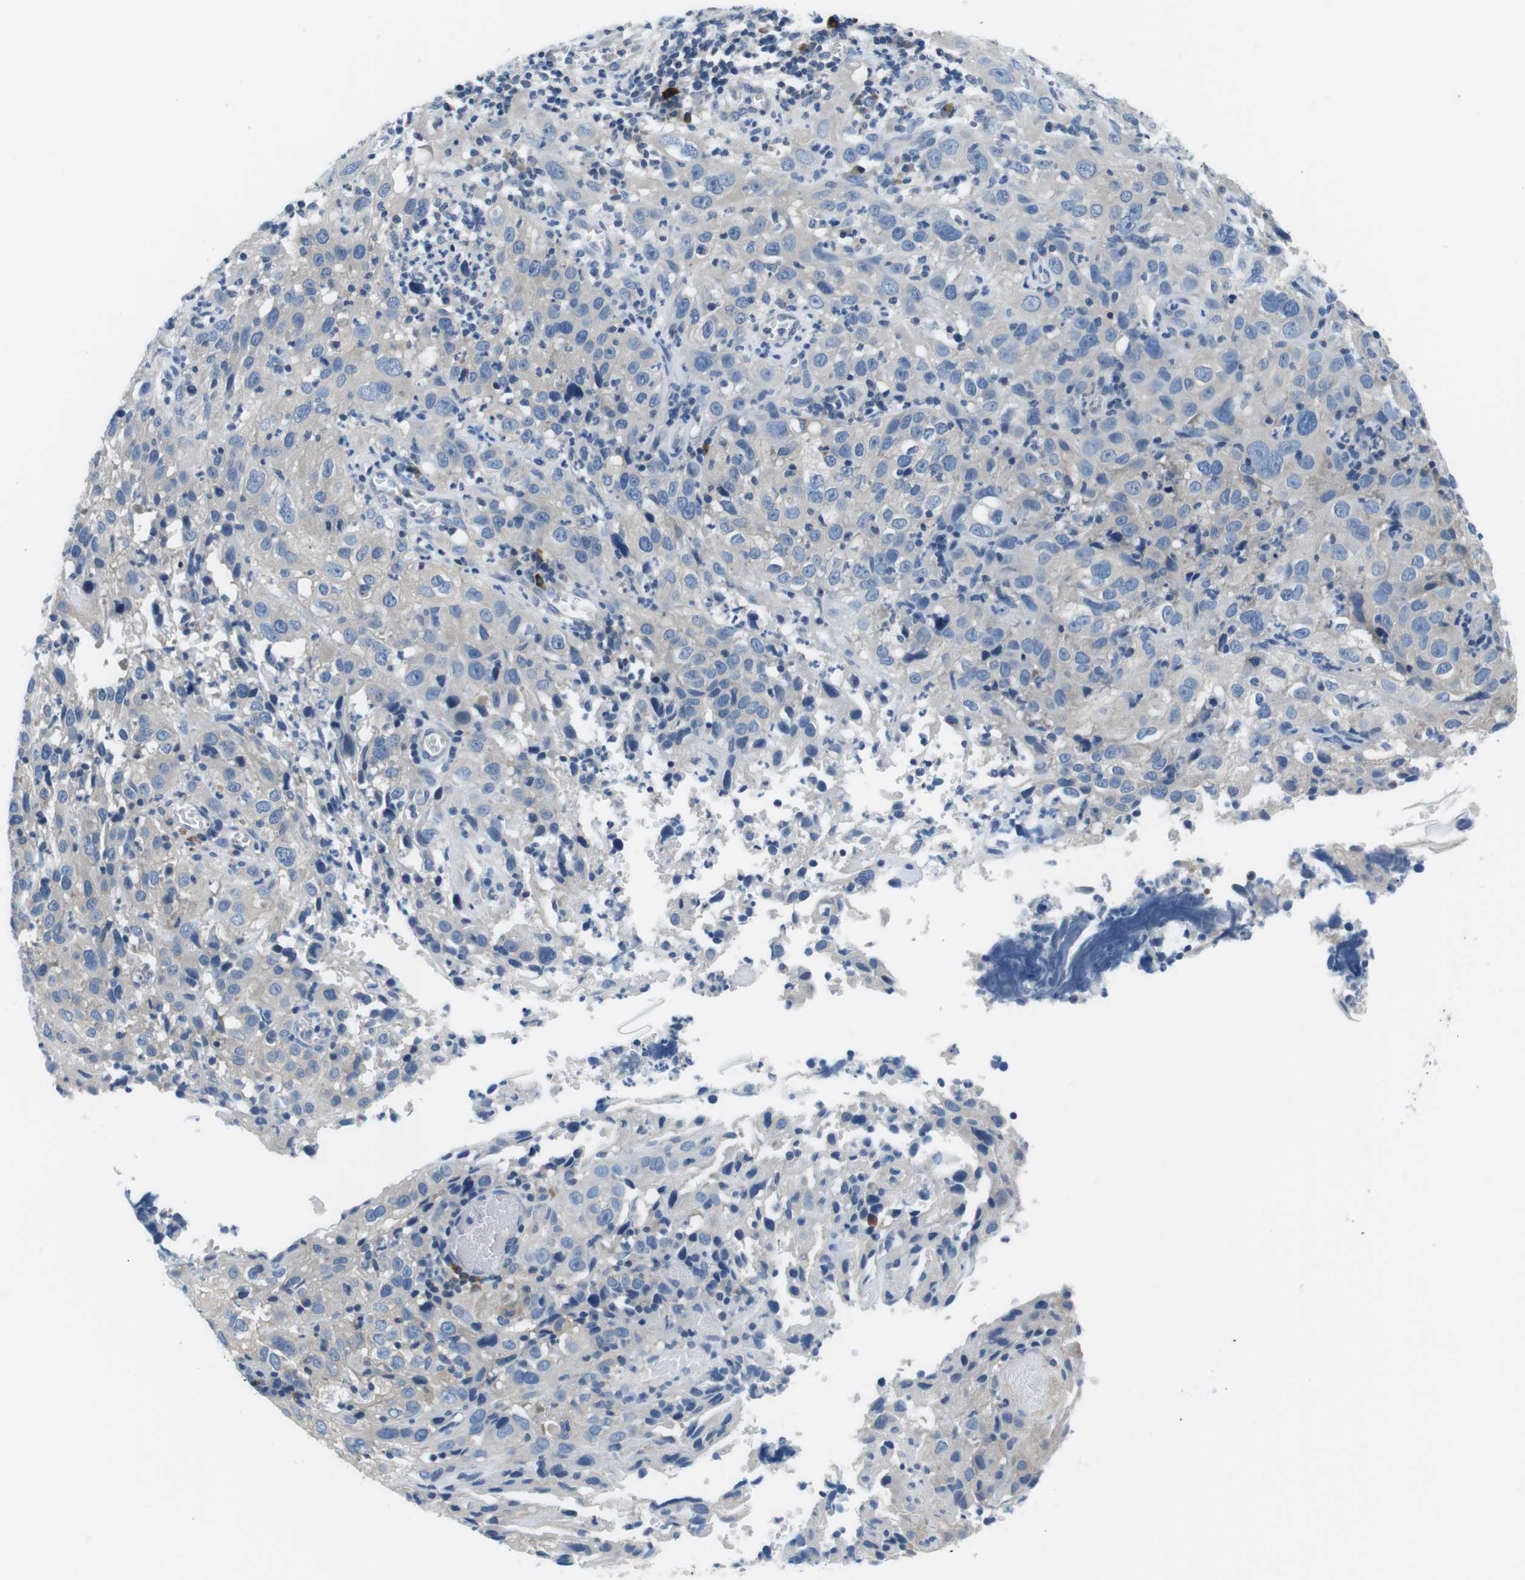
{"staining": {"intensity": "negative", "quantity": "none", "location": "none"}, "tissue": "cervical cancer", "cell_type": "Tumor cells", "image_type": "cancer", "snomed": [{"axis": "morphology", "description": "Squamous cell carcinoma, NOS"}, {"axis": "topography", "description": "Cervix"}], "caption": "An immunohistochemistry (IHC) image of cervical cancer is shown. There is no staining in tumor cells of cervical cancer.", "gene": "DENND4C", "patient": {"sex": "female", "age": 32}}